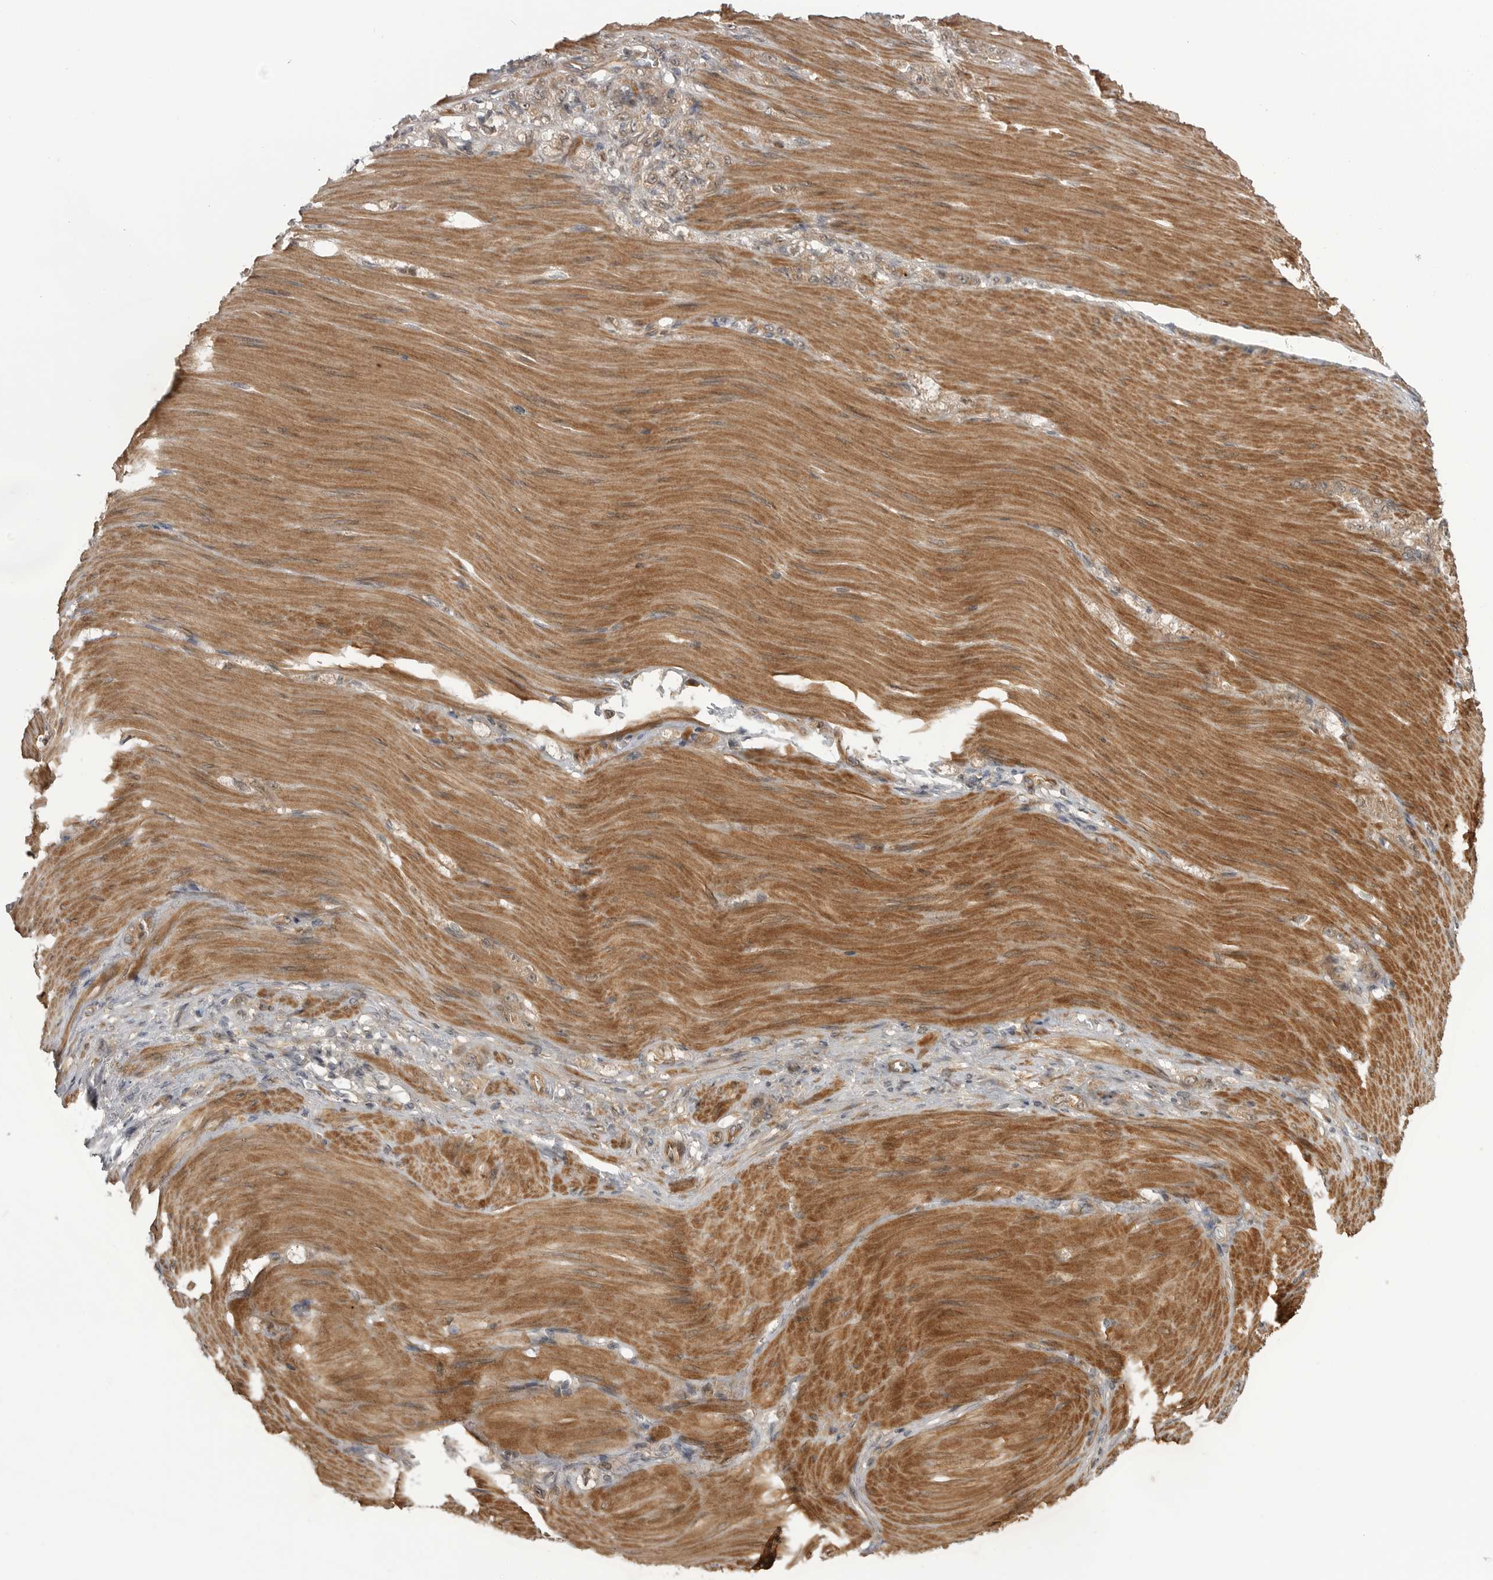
{"staining": {"intensity": "moderate", "quantity": ">75%", "location": "cytoplasmic/membranous"}, "tissue": "stomach cancer", "cell_type": "Tumor cells", "image_type": "cancer", "snomed": [{"axis": "morphology", "description": "Normal tissue, NOS"}, {"axis": "morphology", "description": "Adenocarcinoma, NOS"}, {"axis": "topography", "description": "Stomach"}], "caption": "Protein staining by IHC demonstrates moderate cytoplasmic/membranous expression in approximately >75% of tumor cells in stomach cancer (adenocarcinoma). Ihc stains the protein in brown and the nuclei are stained blue.", "gene": "PDCL", "patient": {"sex": "male", "age": 82}}